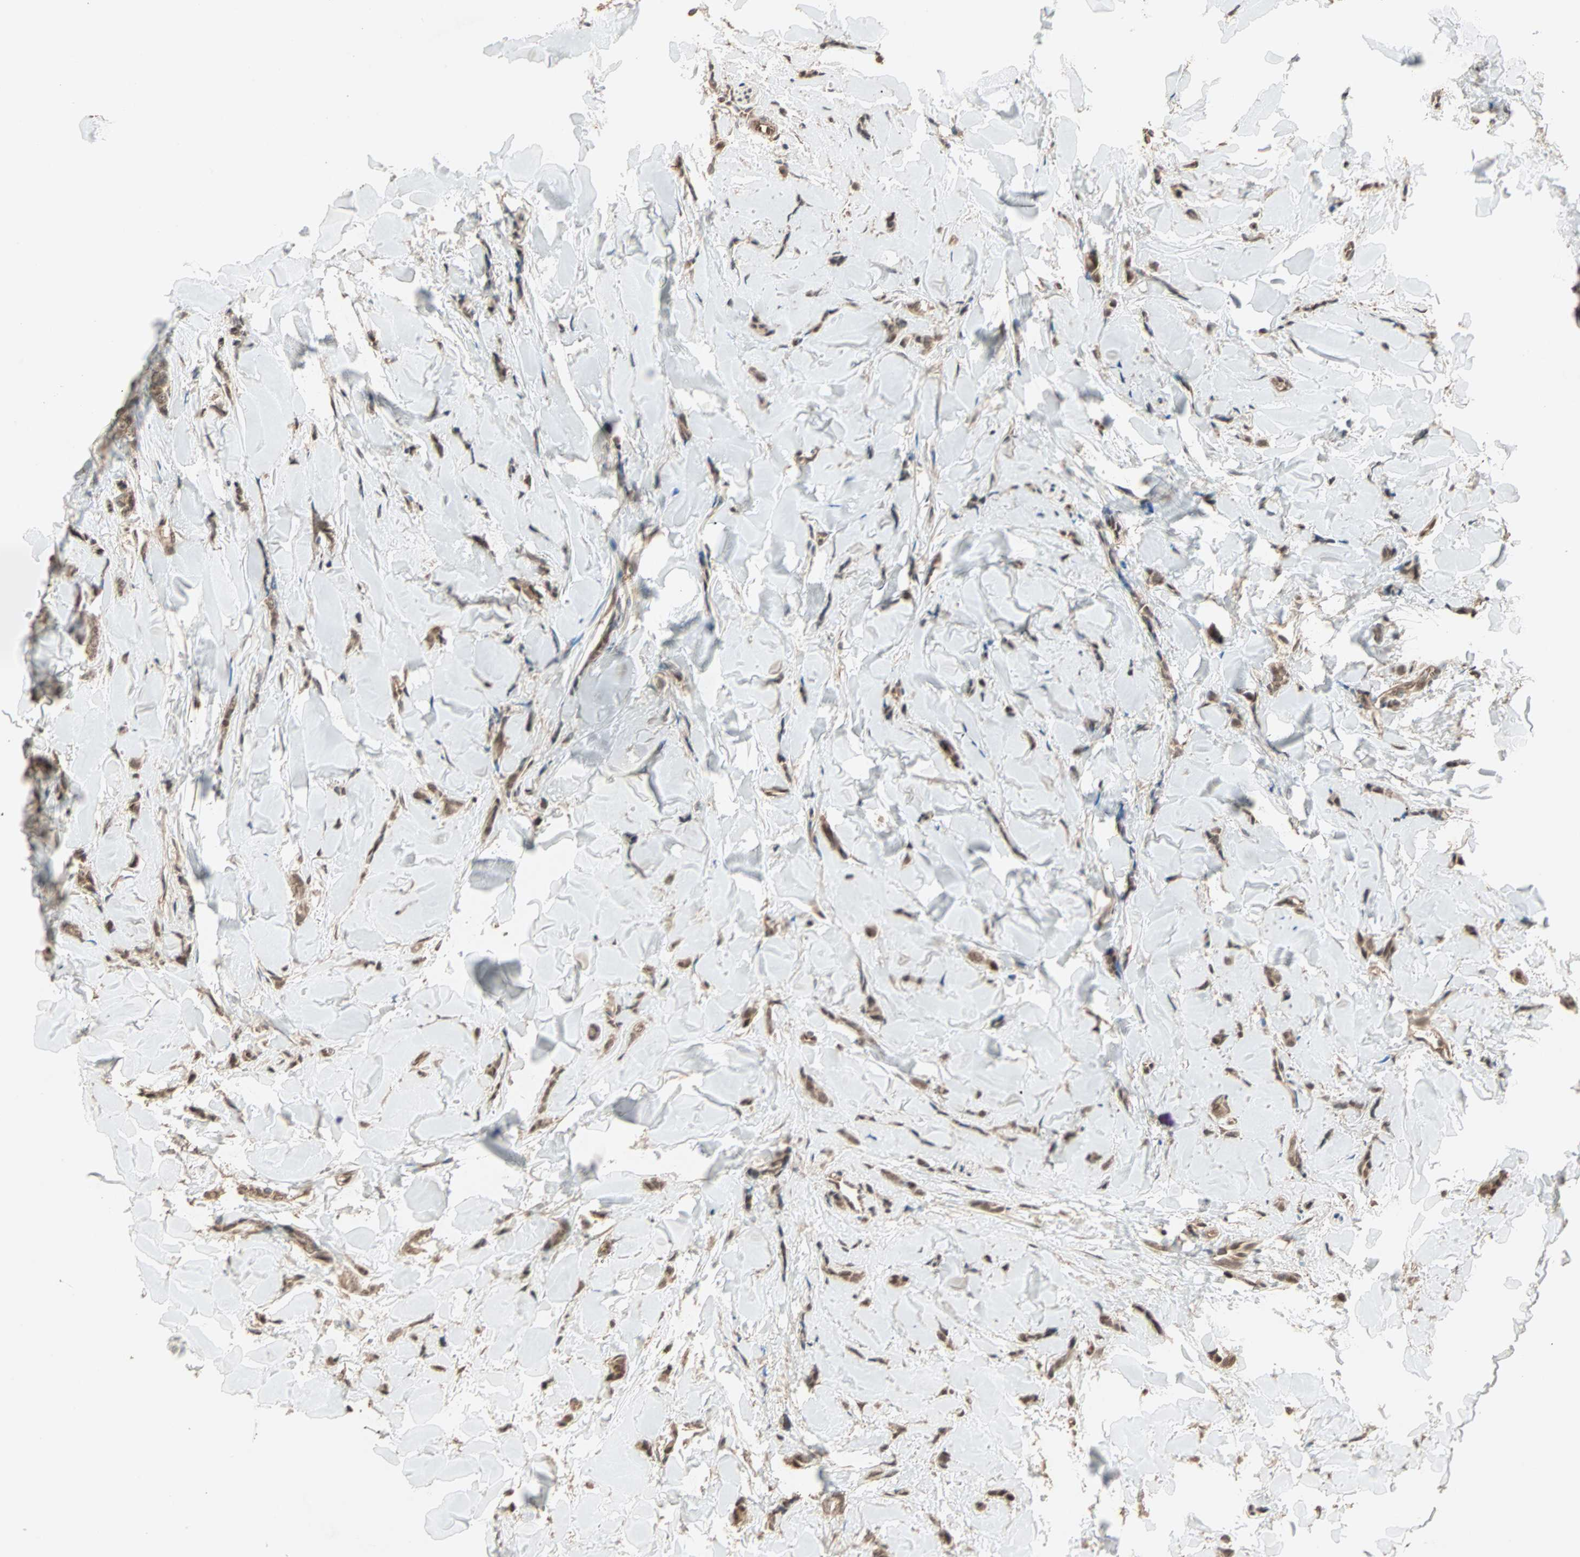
{"staining": {"intensity": "moderate", "quantity": ">75%", "location": "cytoplasmic/membranous,nuclear"}, "tissue": "breast cancer", "cell_type": "Tumor cells", "image_type": "cancer", "snomed": [{"axis": "morphology", "description": "Lobular carcinoma"}, {"axis": "topography", "description": "Skin"}, {"axis": "topography", "description": "Breast"}], "caption": "Tumor cells reveal medium levels of moderate cytoplasmic/membranous and nuclear positivity in approximately >75% of cells in breast lobular carcinoma.", "gene": "ZBTB33", "patient": {"sex": "female", "age": 46}}